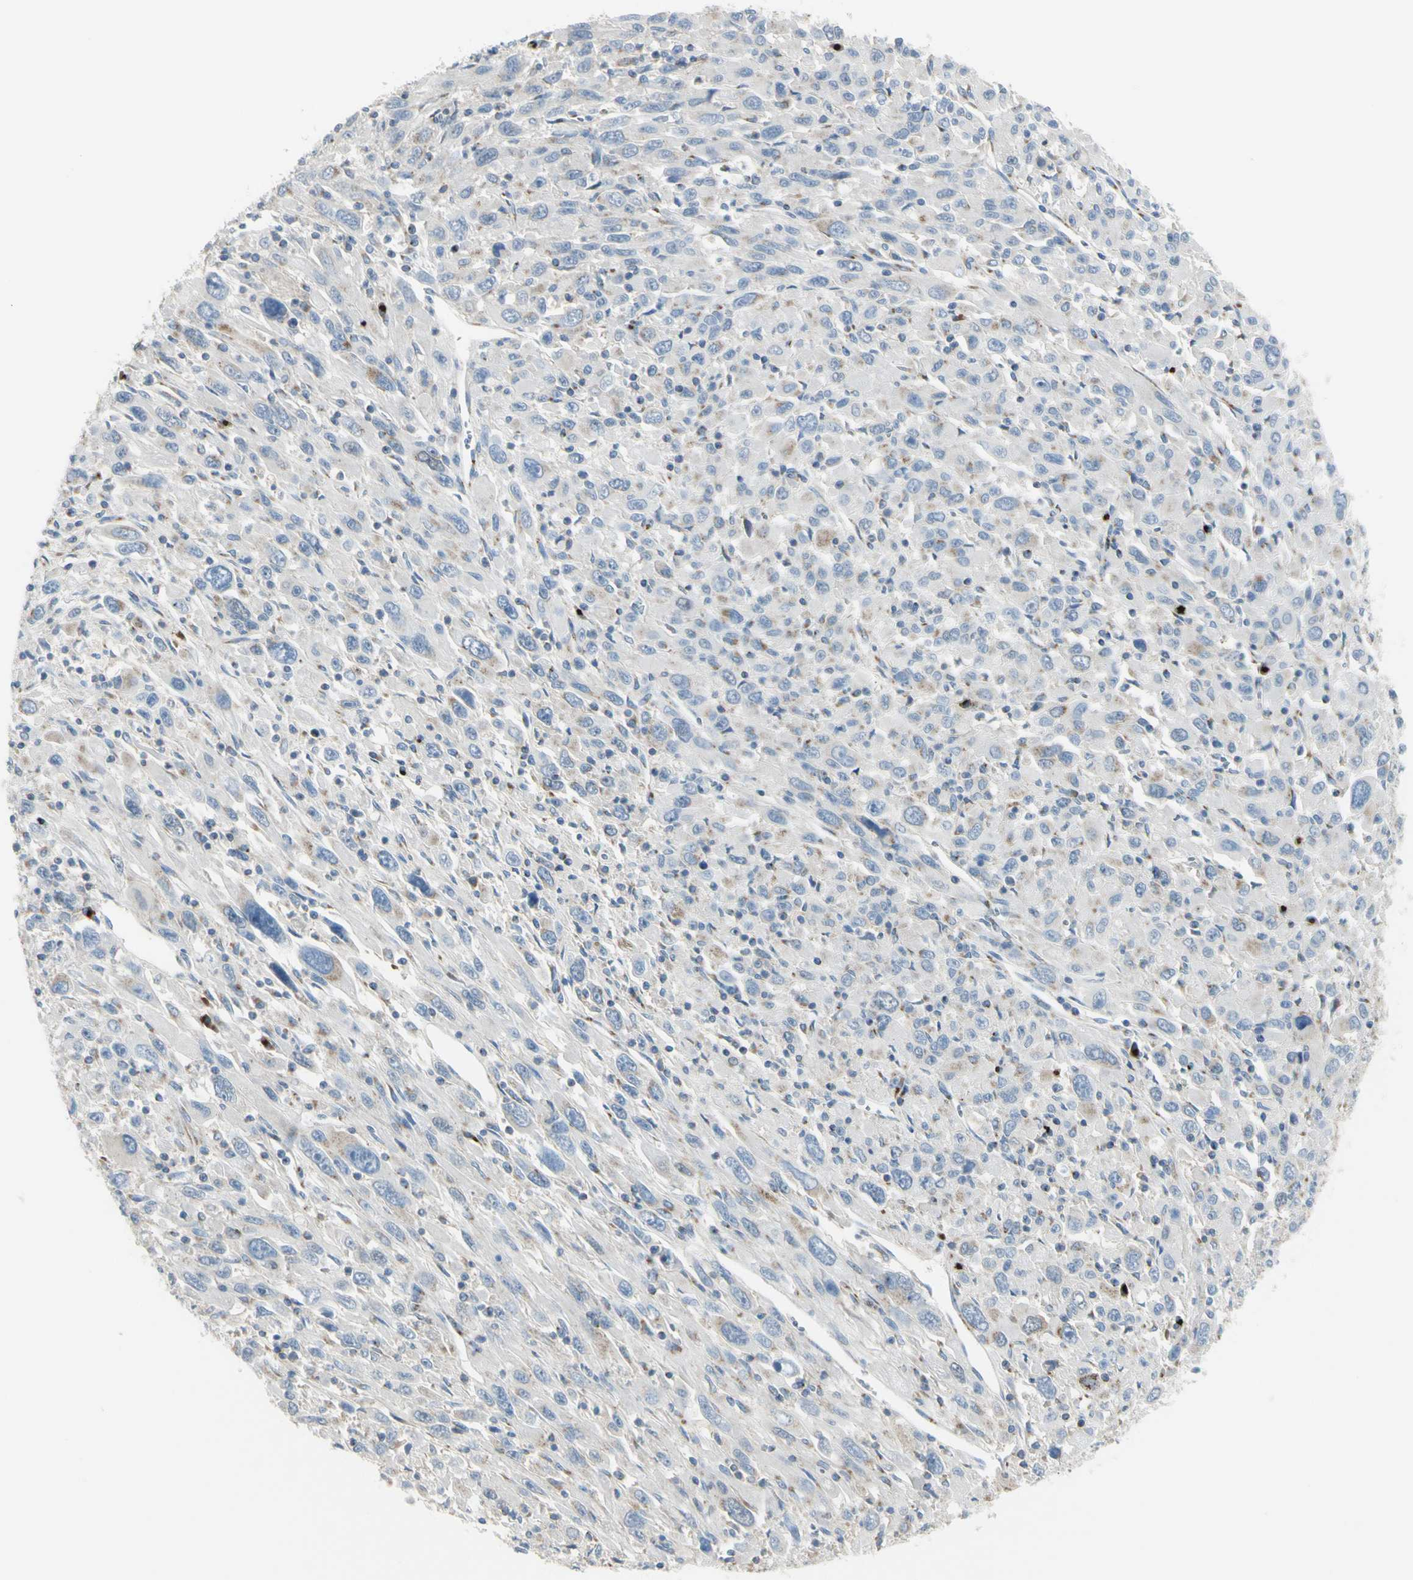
{"staining": {"intensity": "weak", "quantity": "<25%", "location": "cytoplasmic/membranous"}, "tissue": "melanoma", "cell_type": "Tumor cells", "image_type": "cancer", "snomed": [{"axis": "morphology", "description": "Malignant melanoma, Metastatic site"}, {"axis": "topography", "description": "Skin"}], "caption": "Melanoma was stained to show a protein in brown. There is no significant expression in tumor cells.", "gene": "B4GALT3", "patient": {"sex": "female", "age": 56}}